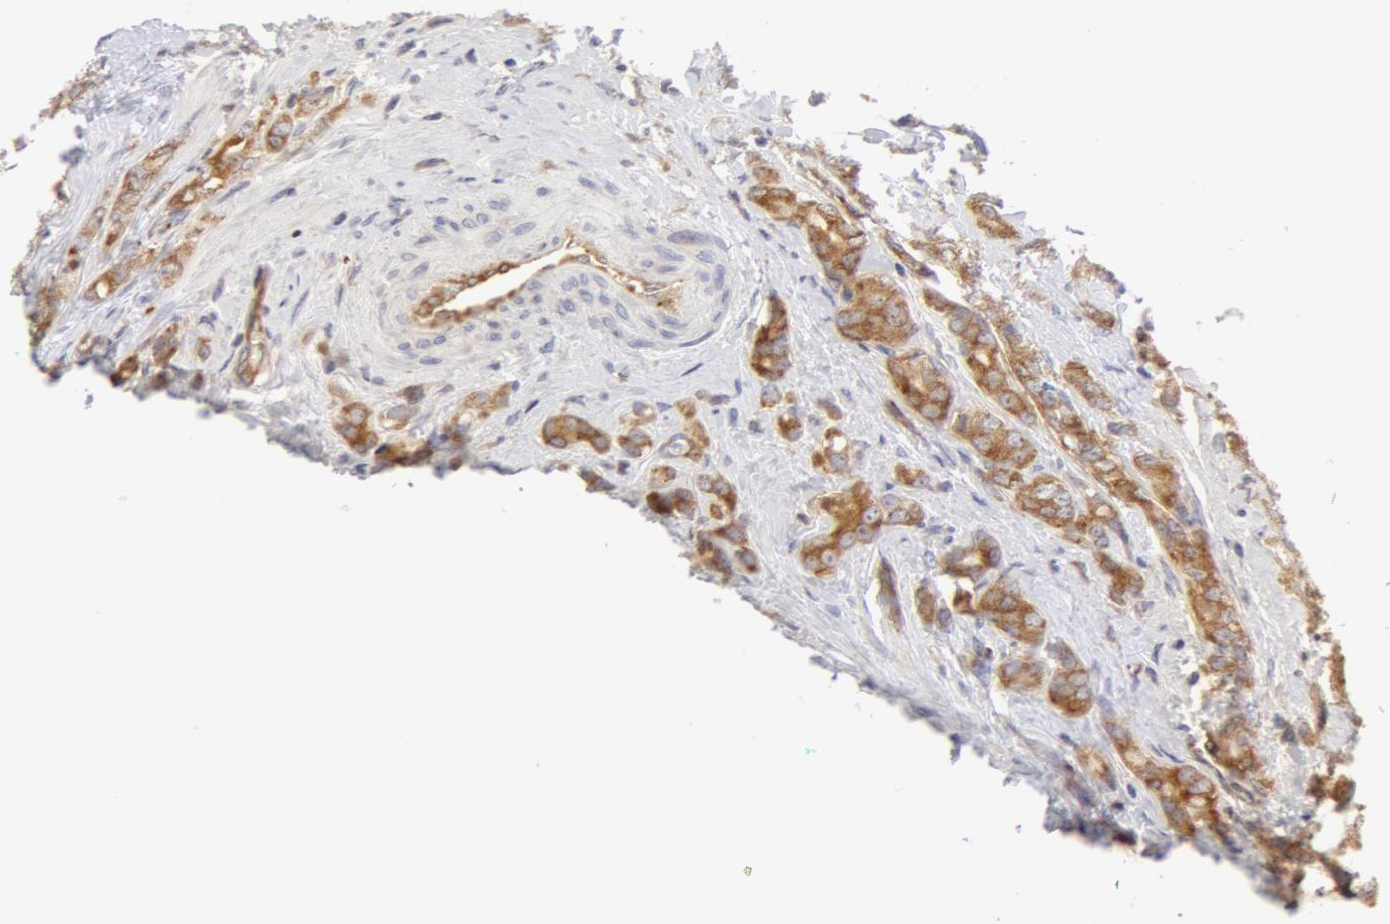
{"staining": {"intensity": "weak", "quantity": ">75%", "location": "cytoplasmic/membranous"}, "tissue": "prostate cancer", "cell_type": "Tumor cells", "image_type": "cancer", "snomed": [{"axis": "morphology", "description": "Adenocarcinoma, Medium grade"}, {"axis": "topography", "description": "Prostate"}], "caption": "Protein staining of medium-grade adenocarcinoma (prostate) tissue shows weak cytoplasmic/membranous positivity in about >75% of tumor cells.", "gene": "DDX3Y", "patient": {"sex": "male", "age": 59}}